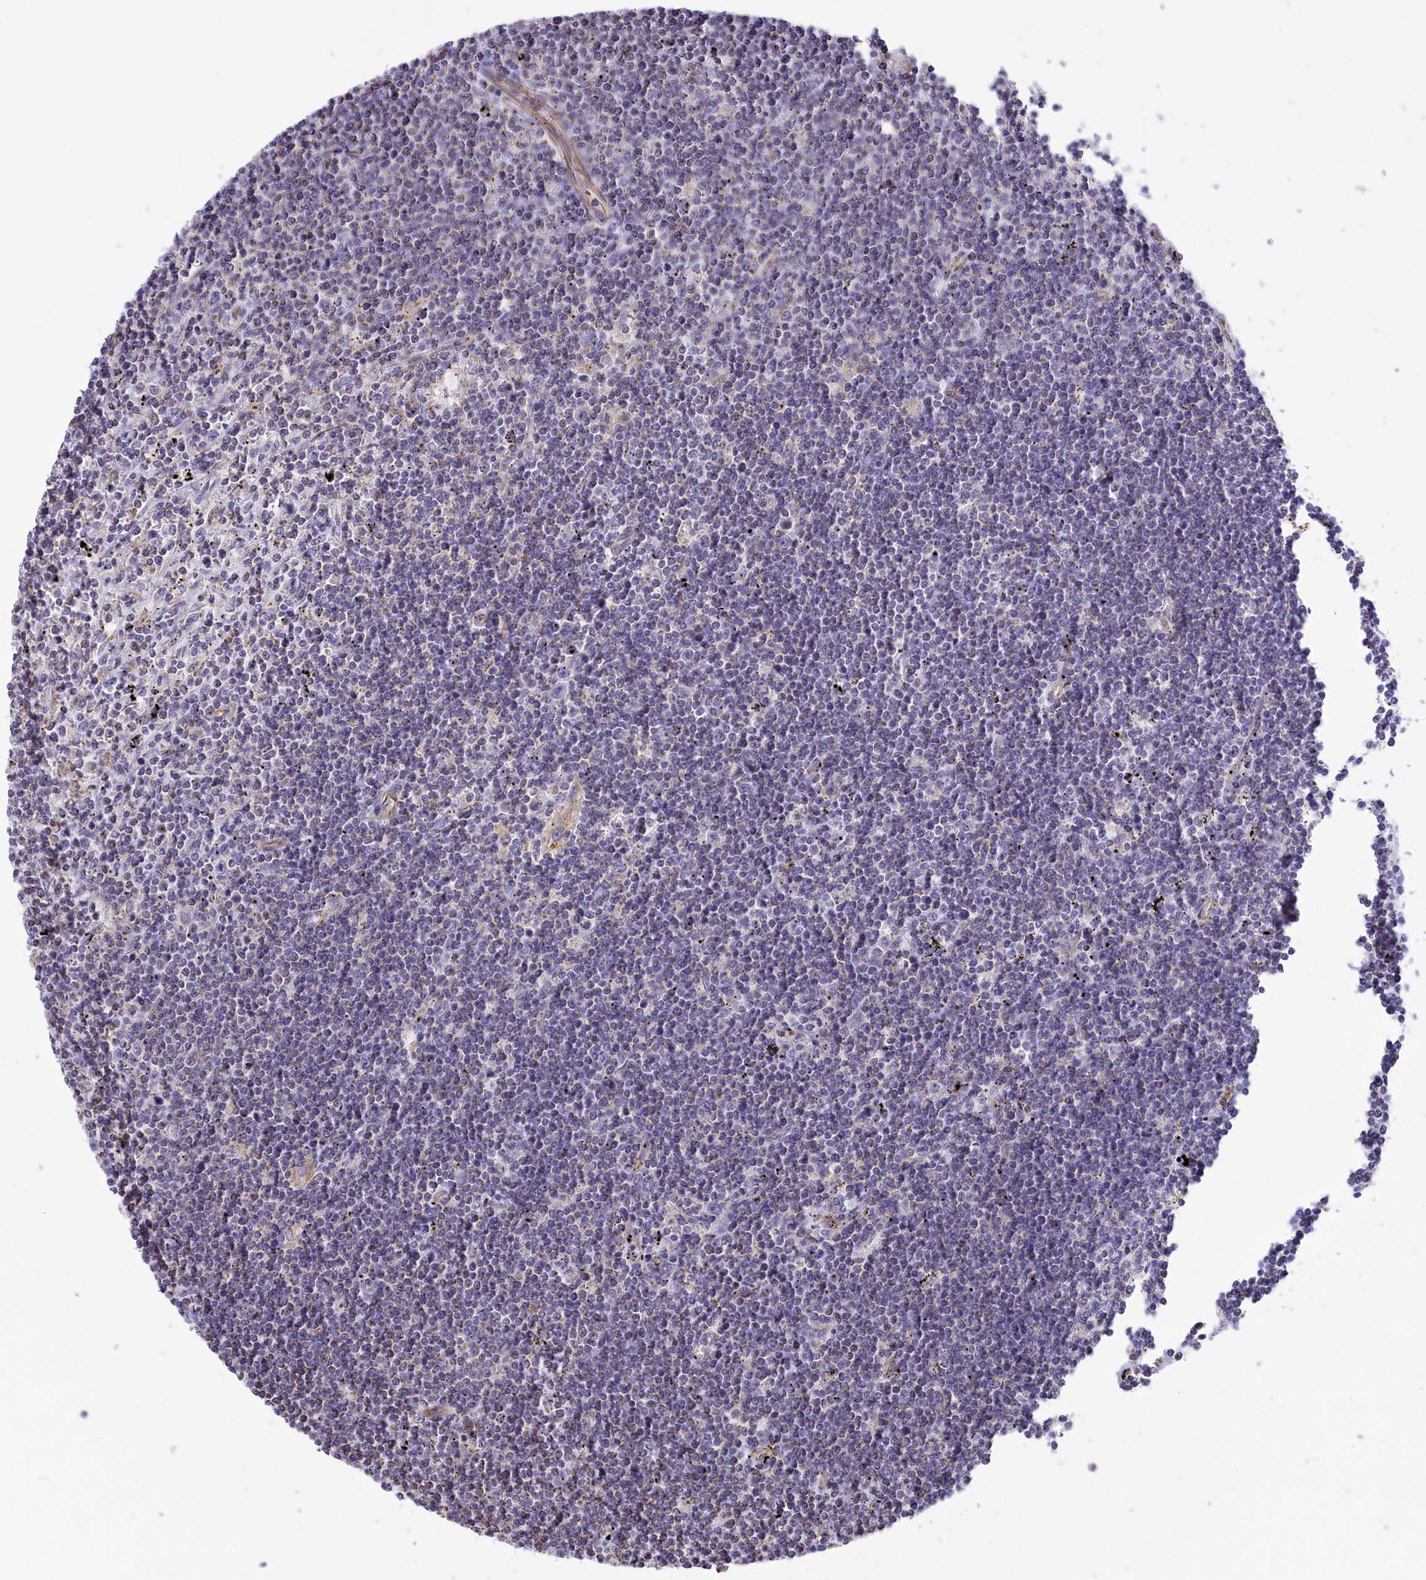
{"staining": {"intensity": "negative", "quantity": "none", "location": "none"}, "tissue": "lymphoma", "cell_type": "Tumor cells", "image_type": "cancer", "snomed": [{"axis": "morphology", "description": "Malignant lymphoma, non-Hodgkin's type, Low grade"}, {"axis": "topography", "description": "Spleen"}], "caption": "DAB (3,3'-diaminobenzidine) immunohistochemical staining of low-grade malignant lymphoma, non-Hodgkin's type displays no significant expression in tumor cells.", "gene": "GATB", "patient": {"sex": "male", "age": 76}}